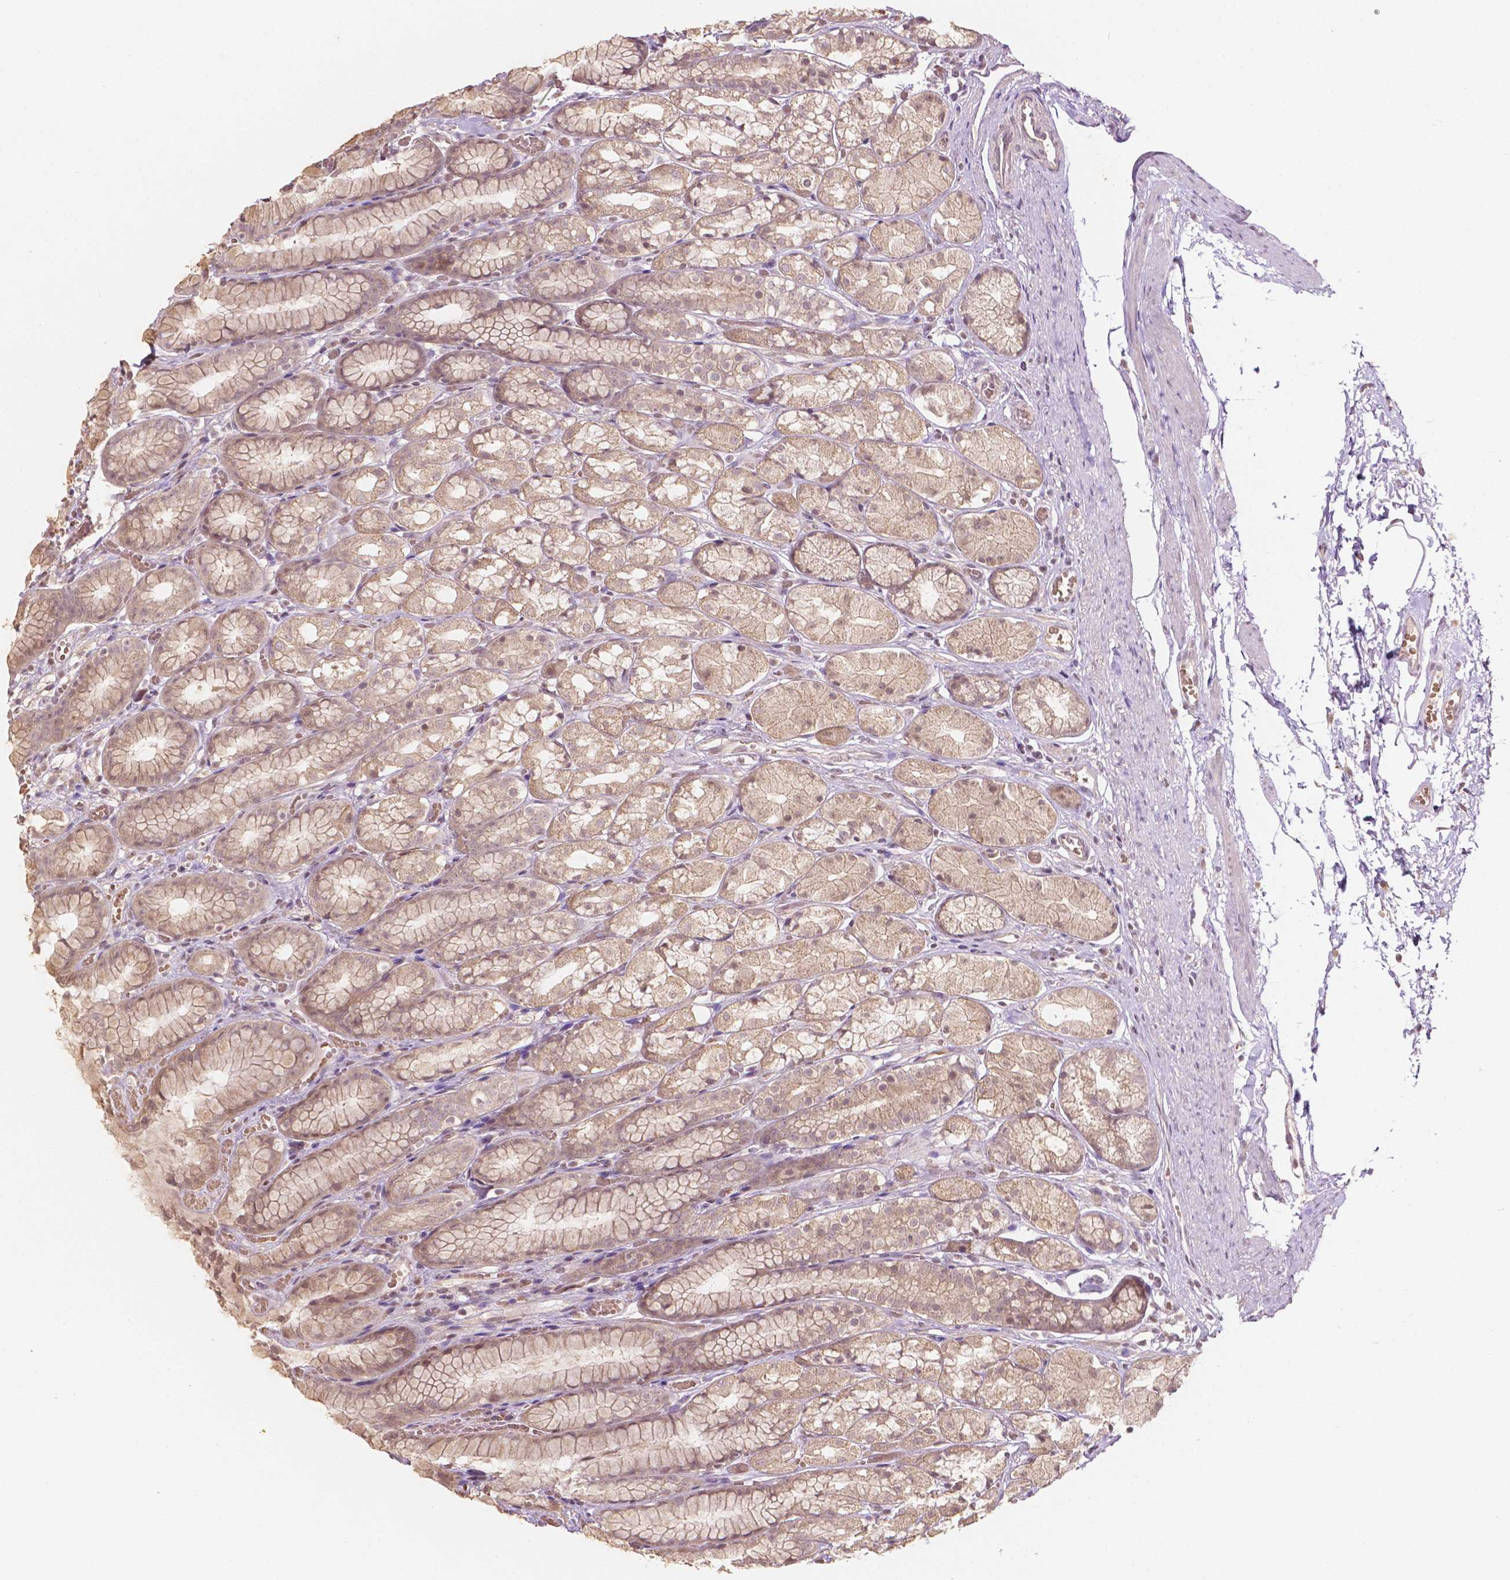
{"staining": {"intensity": "weak", "quantity": ">75%", "location": "cytoplasmic/membranous,nuclear"}, "tissue": "stomach", "cell_type": "Glandular cells", "image_type": "normal", "snomed": [{"axis": "morphology", "description": "Normal tissue, NOS"}, {"axis": "topography", "description": "Stomach"}], "caption": "DAB (3,3'-diaminobenzidine) immunohistochemical staining of benign stomach exhibits weak cytoplasmic/membranous,nuclear protein positivity in approximately >75% of glandular cells. (Brightfield microscopy of DAB IHC at high magnification).", "gene": "NOS1AP", "patient": {"sex": "male", "age": 70}}